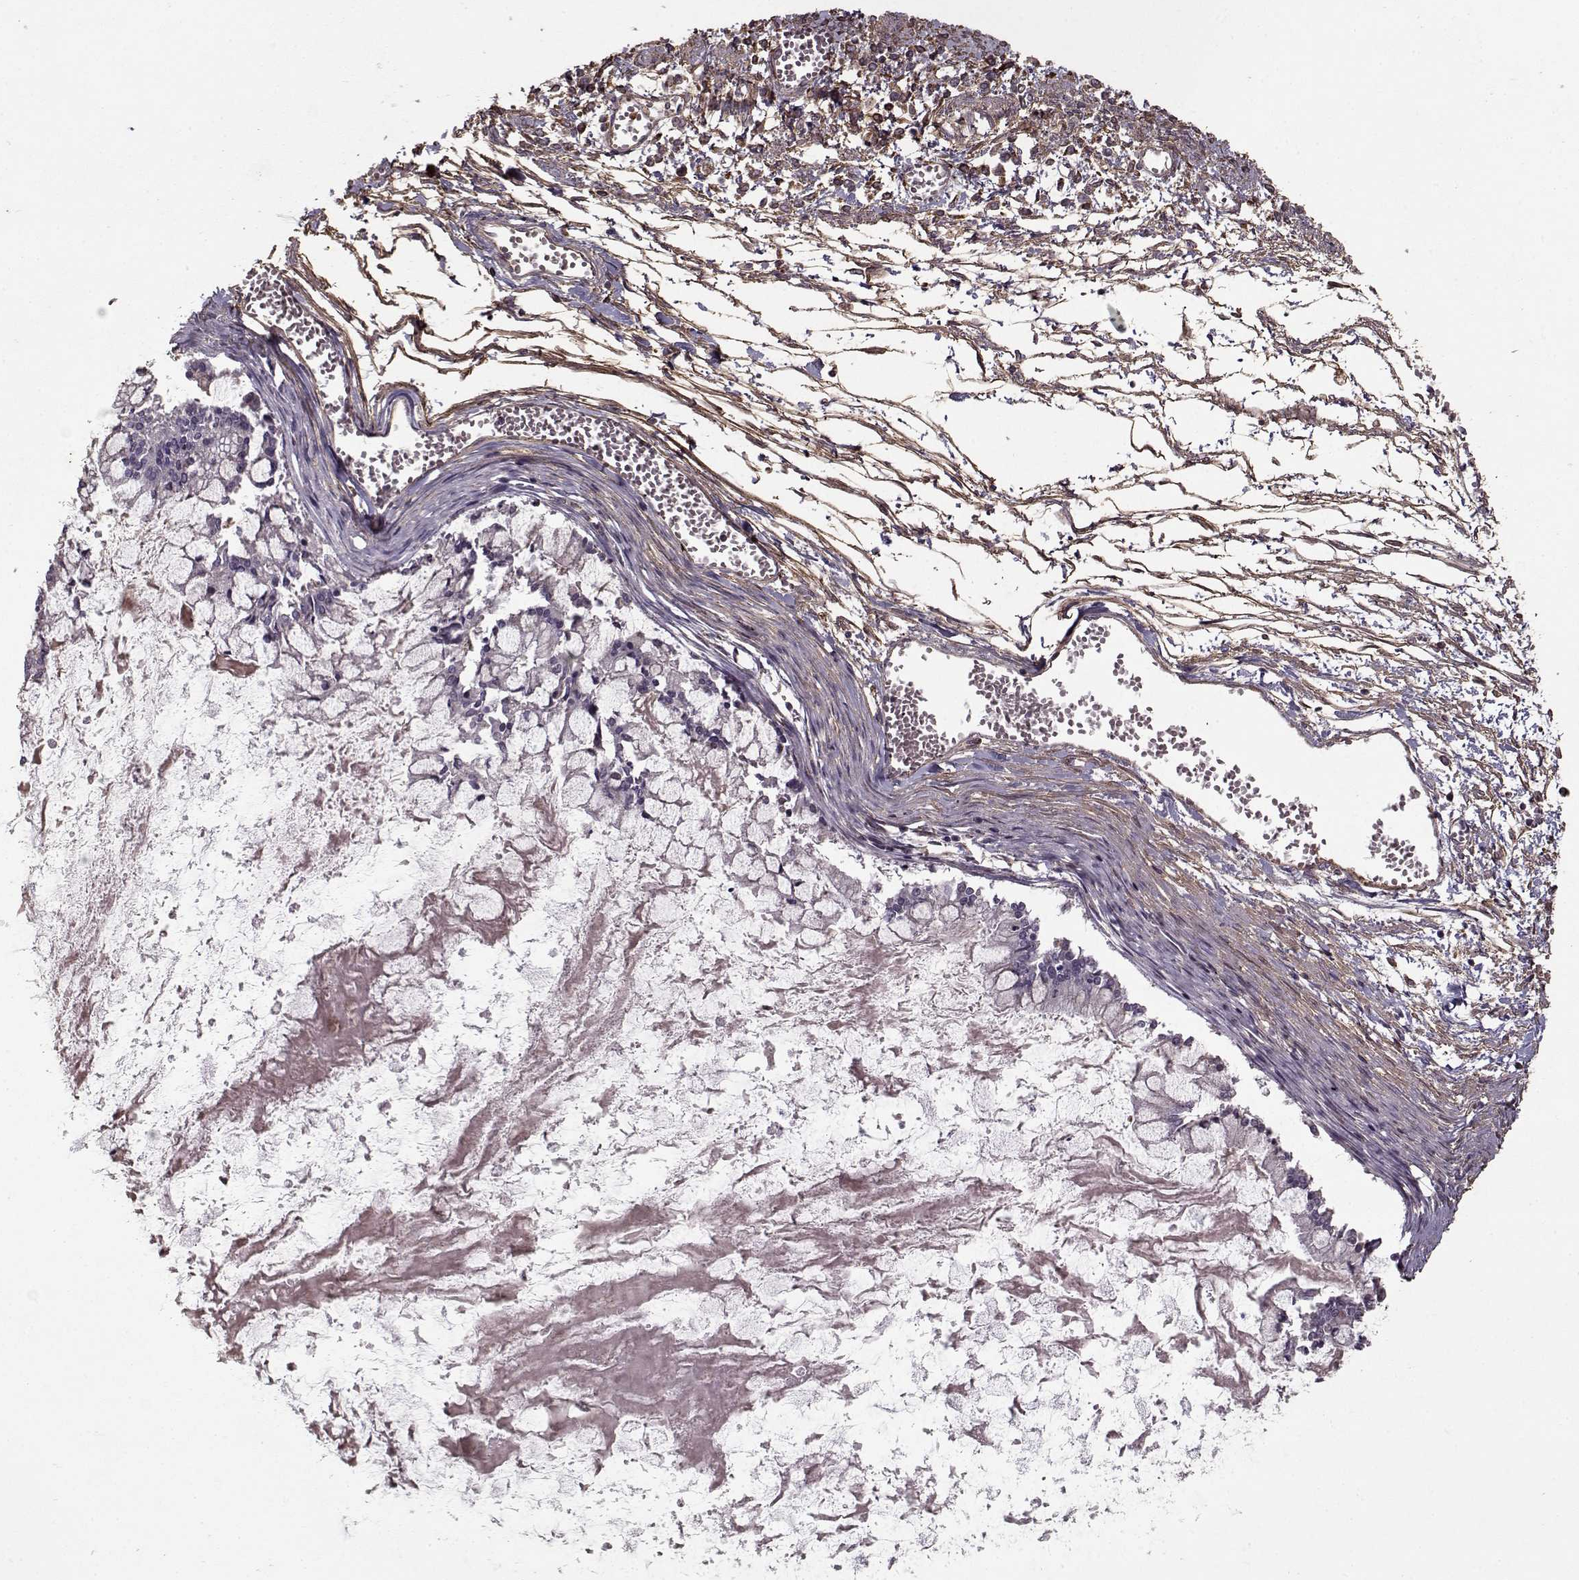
{"staining": {"intensity": "negative", "quantity": "none", "location": "none"}, "tissue": "ovarian cancer", "cell_type": "Tumor cells", "image_type": "cancer", "snomed": [{"axis": "morphology", "description": "Cystadenocarcinoma, mucinous, NOS"}, {"axis": "topography", "description": "Ovary"}], "caption": "This is an immunohistochemistry micrograph of human ovarian mucinous cystadenocarcinoma. There is no positivity in tumor cells.", "gene": "LAMA2", "patient": {"sex": "female", "age": 67}}